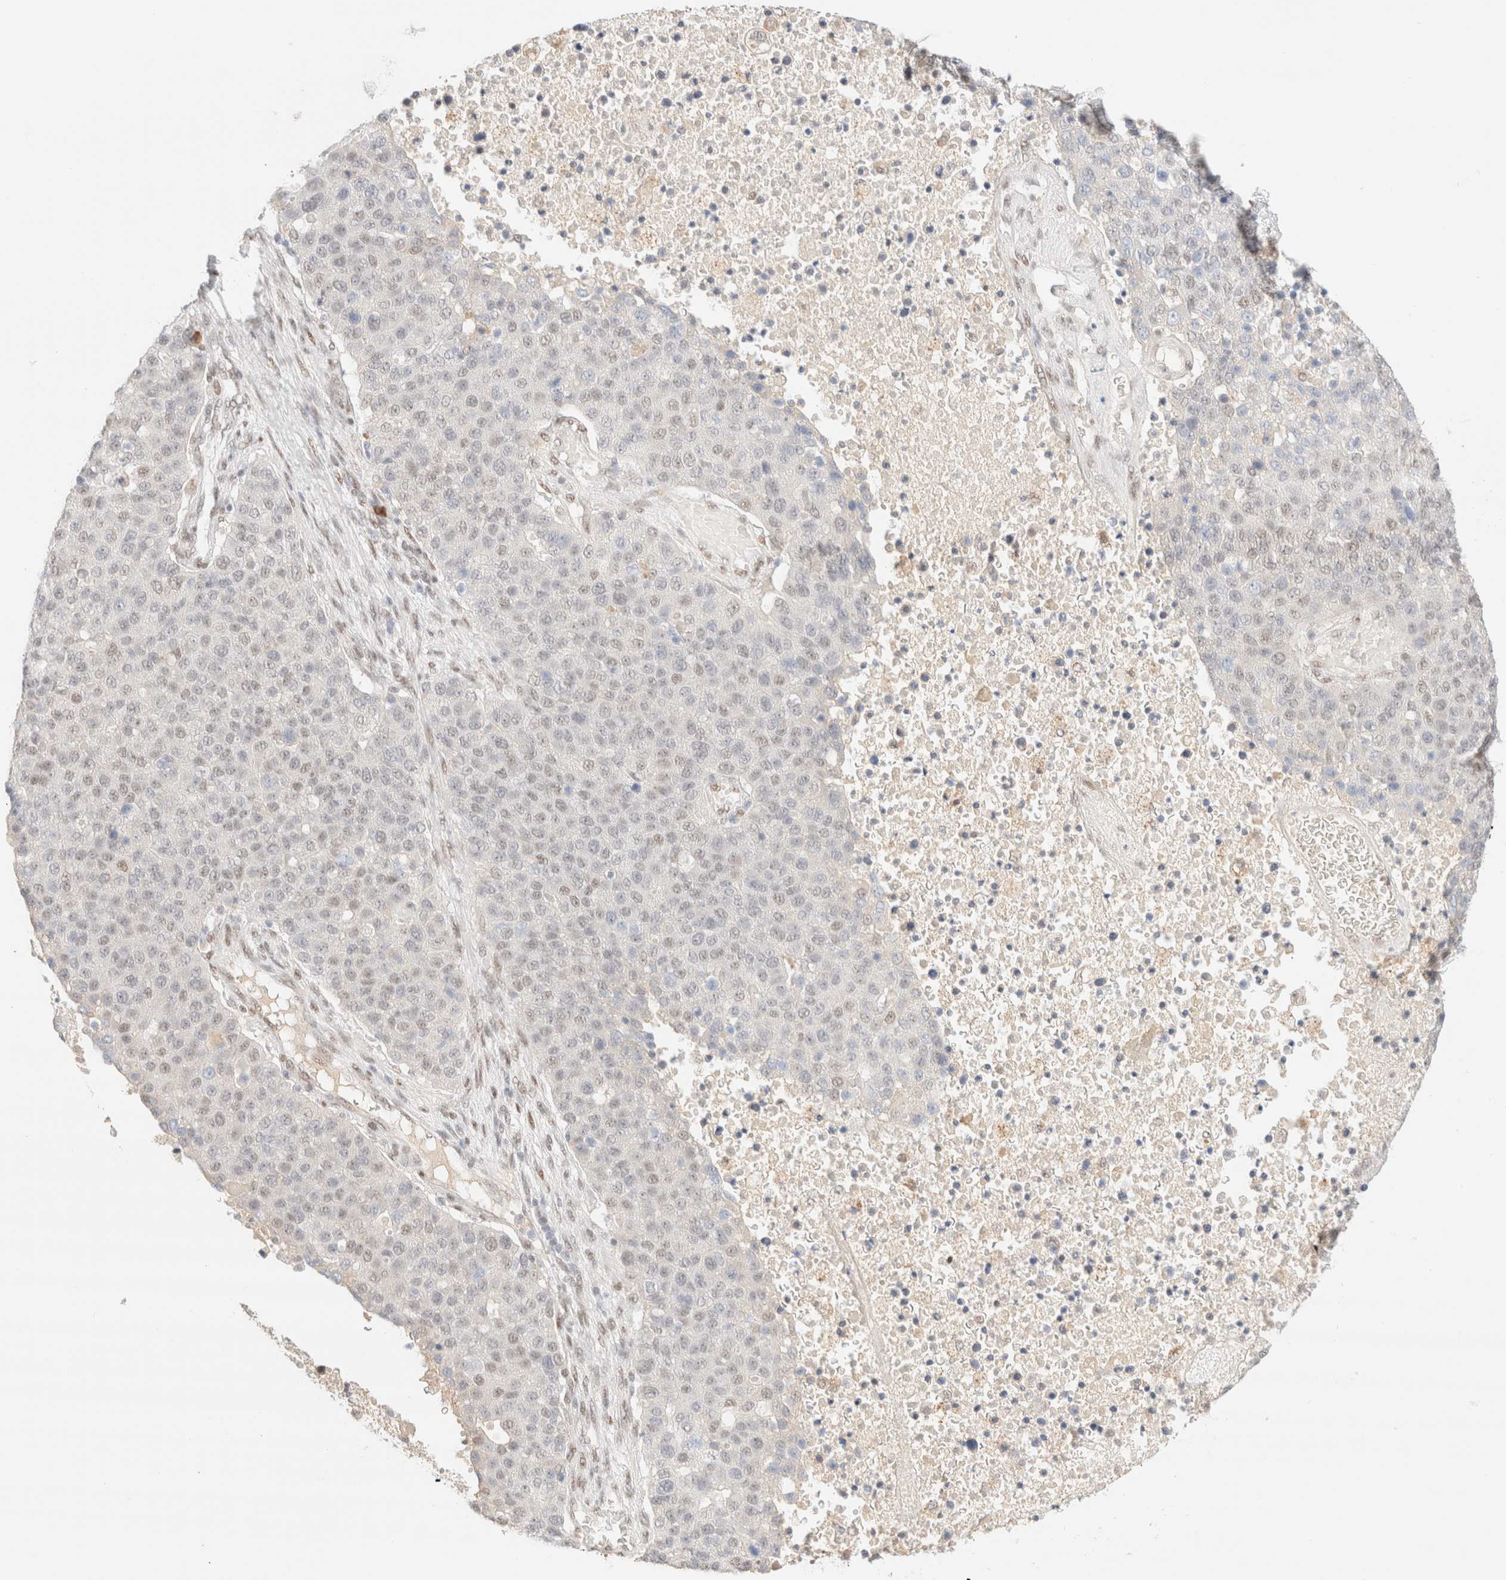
{"staining": {"intensity": "weak", "quantity": "<25%", "location": "nuclear"}, "tissue": "pancreatic cancer", "cell_type": "Tumor cells", "image_type": "cancer", "snomed": [{"axis": "morphology", "description": "Adenocarcinoma, NOS"}, {"axis": "topography", "description": "Pancreas"}], "caption": "DAB (3,3'-diaminobenzidine) immunohistochemical staining of human adenocarcinoma (pancreatic) reveals no significant expression in tumor cells.", "gene": "CIC", "patient": {"sex": "female", "age": 61}}